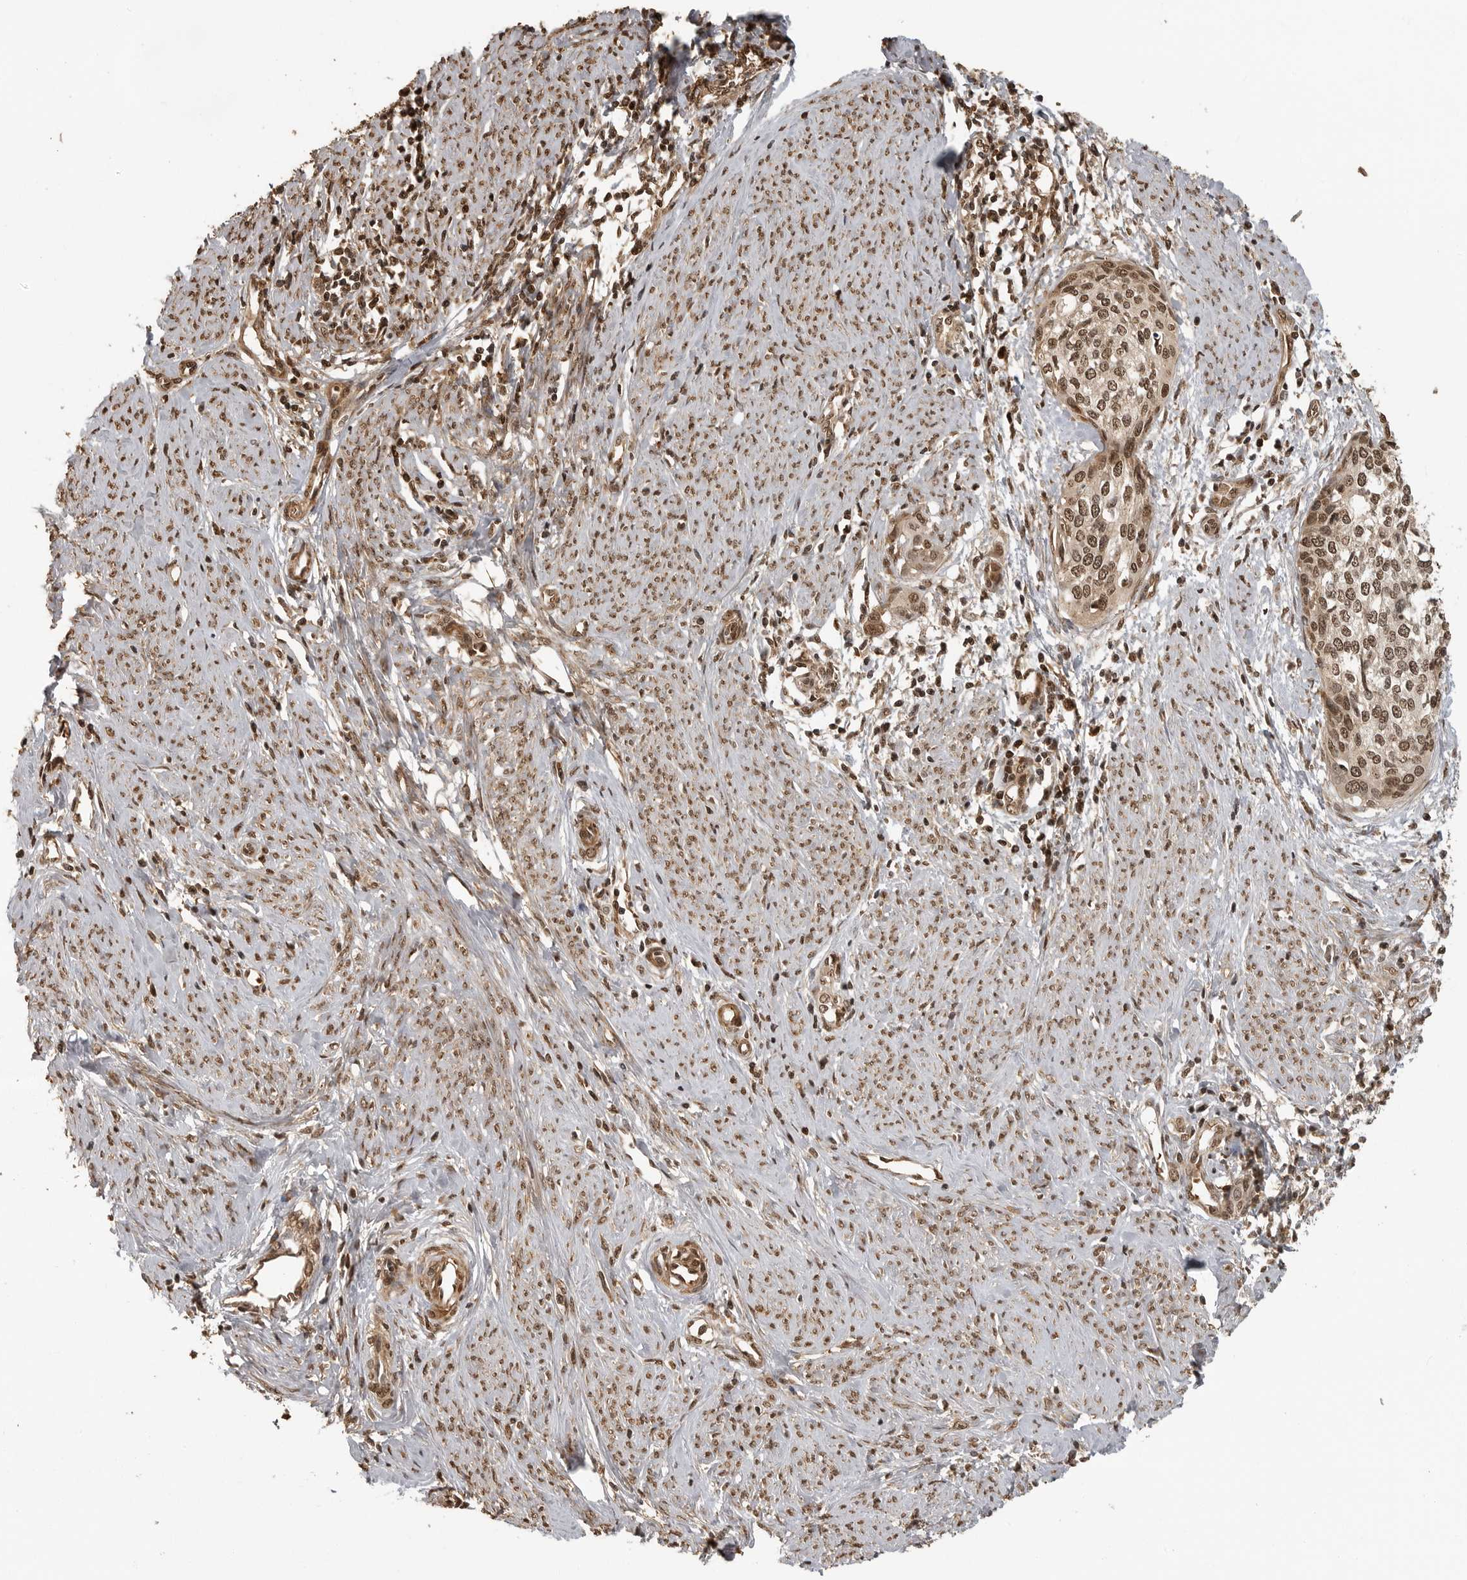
{"staining": {"intensity": "moderate", "quantity": ">75%", "location": "nuclear"}, "tissue": "cervical cancer", "cell_type": "Tumor cells", "image_type": "cancer", "snomed": [{"axis": "morphology", "description": "Squamous cell carcinoma, NOS"}, {"axis": "topography", "description": "Cervix"}], "caption": "DAB (3,3'-diaminobenzidine) immunohistochemical staining of human squamous cell carcinoma (cervical) displays moderate nuclear protein positivity in approximately >75% of tumor cells.", "gene": "CLOCK", "patient": {"sex": "female", "age": 37}}